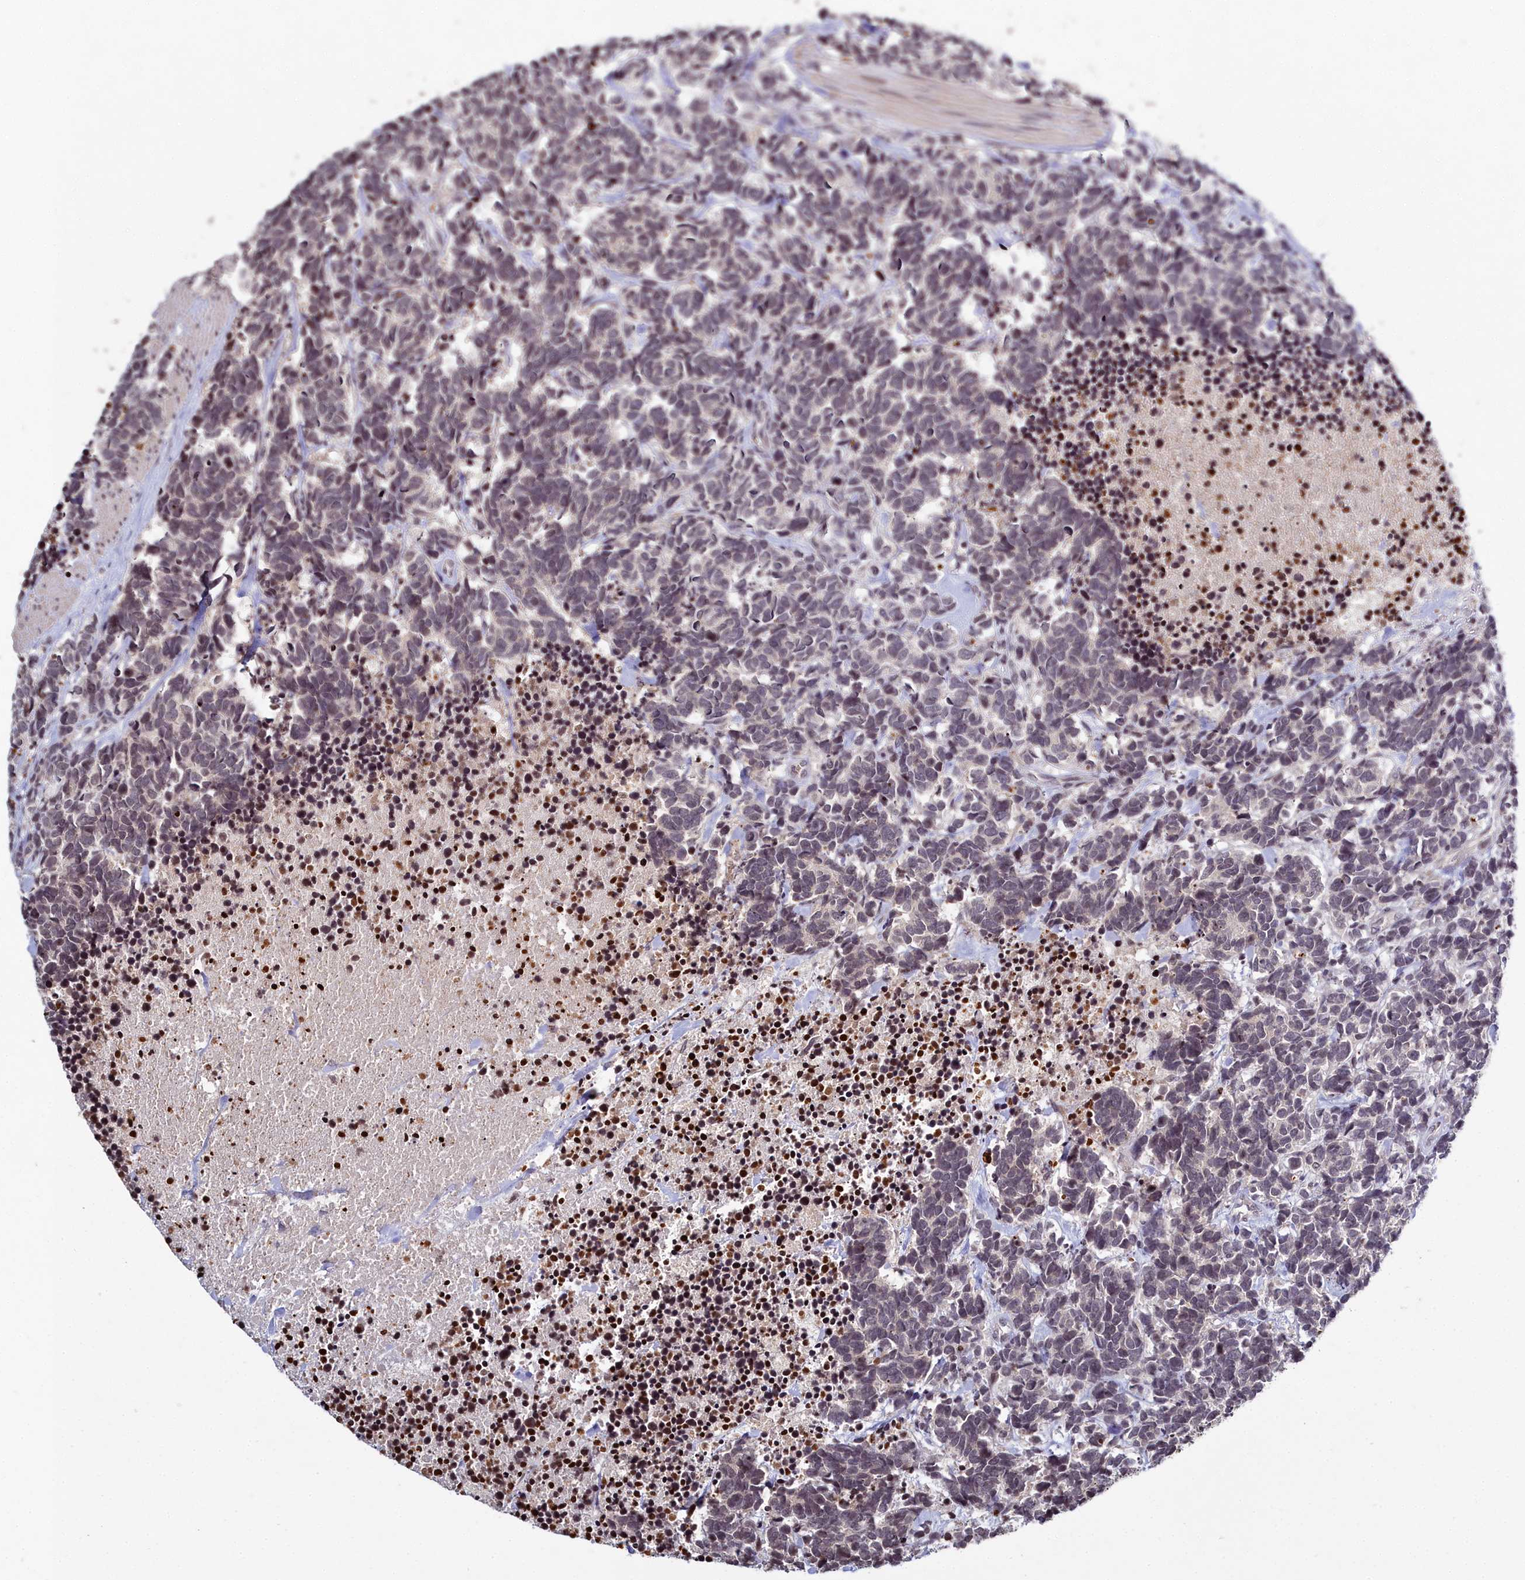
{"staining": {"intensity": "negative", "quantity": "none", "location": "none"}, "tissue": "carcinoid", "cell_type": "Tumor cells", "image_type": "cancer", "snomed": [{"axis": "morphology", "description": "Carcinoma, NOS"}, {"axis": "morphology", "description": "Carcinoid, malignant, NOS"}, {"axis": "topography", "description": "Prostate"}], "caption": "Immunohistochemistry of carcinoma reveals no expression in tumor cells. (DAB (3,3'-diaminobenzidine) immunohistochemistry visualized using brightfield microscopy, high magnification).", "gene": "FZD4", "patient": {"sex": "male", "age": 57}}